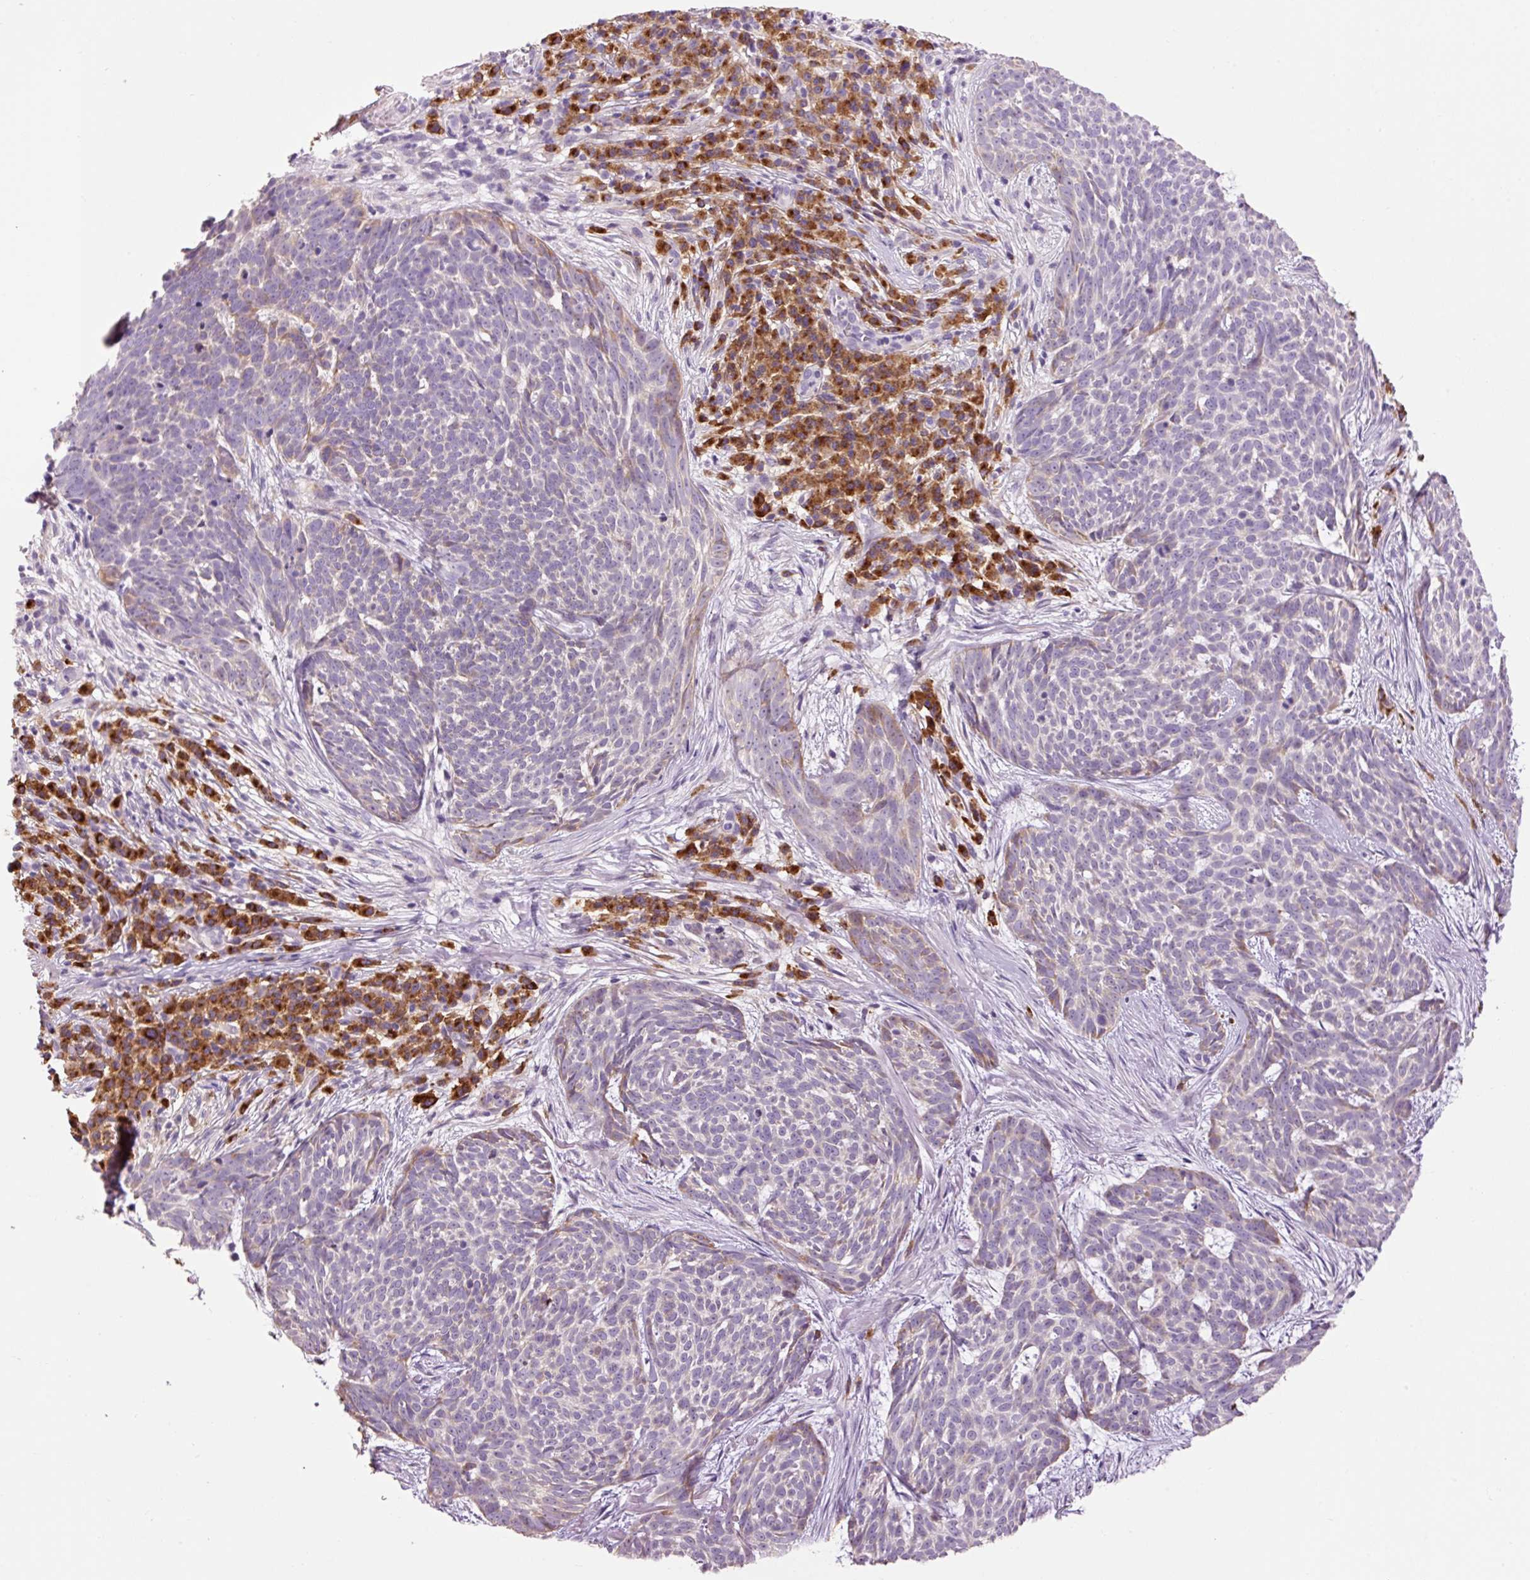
{"staining": {"intensity": "weak", "quantity": "<25%", "location": "cytoplasmic/membranous"}, "tissue": "skin cancer", "cell_type": "Tumor cells", "image_type": "cancer", "snomed": [{"axis": "morphology", "description": "Basal cell carcinoma"}, {"axis": "topography", "description": "Skin"}], "caption": "A micrograph of human basal cell carcinoma (skin) is negative for staining in tumor cells.", "gene": "HAX1", "patient": {"sex": "female", "age": 93}}